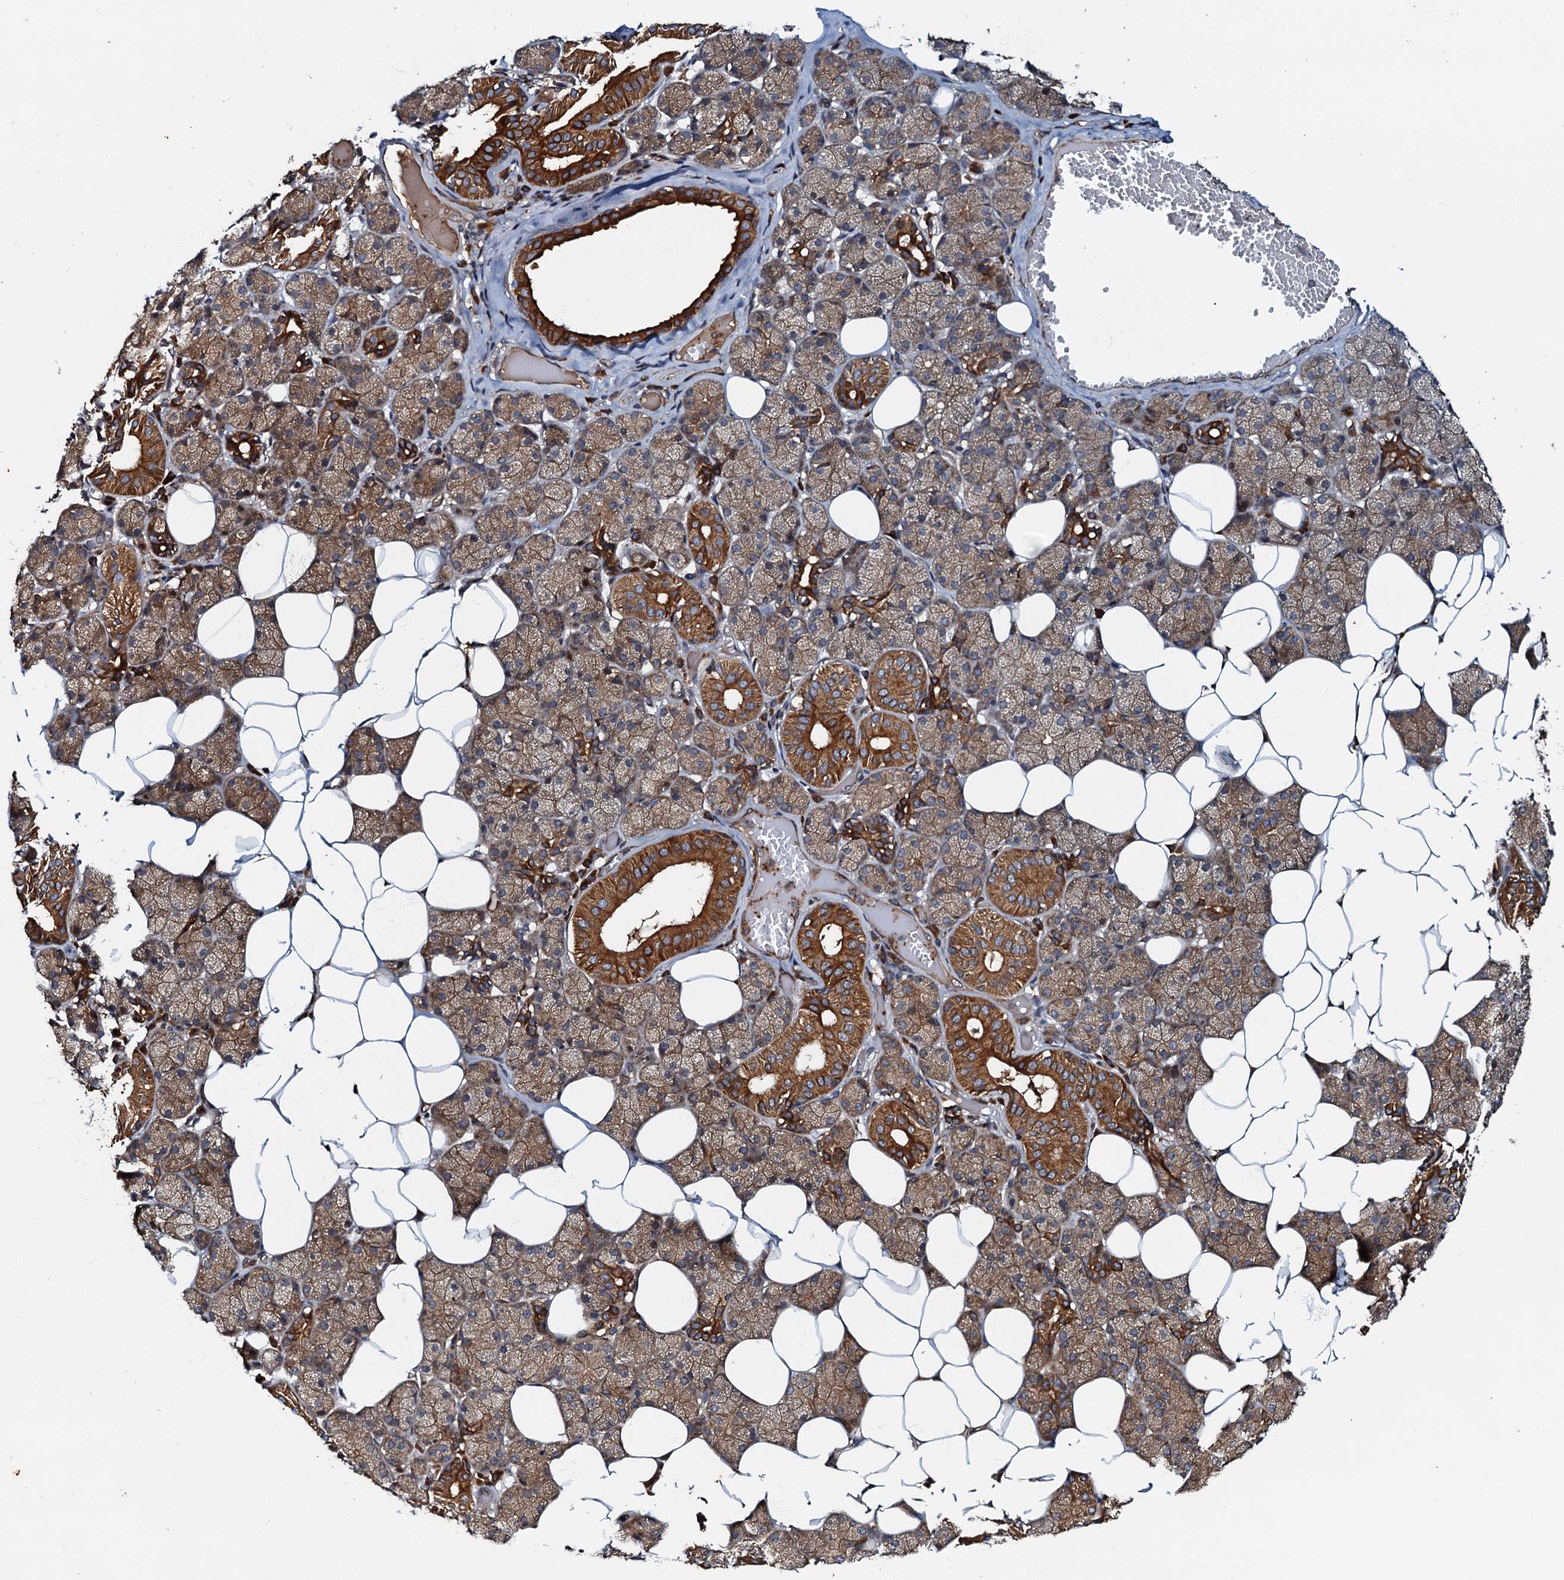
{"staining": {"intensity": "strong", "quantity": "25%-75%", "location": "cytoplasmic/membranous"}, "tissue": "salivary gland", "cell_type": "Glandular cells", "image_type": "normal", "snomed": [{"axis": "morphology", "description": "Normal tissue, NOS"}, {"axis": "topography", "description": "Salivary gland"}], "caption": "IHC staining of unremarkable salivary gland, which exhibits high levels of strong cytoplasmic/membranous staining in about 25%-75% of glandular cells indicating strong cytoplasmic/membranous protein positivity. The staining was performed using DAB (brown) for protein detection and nuclei were counterstained in hematoxylin (blue).", "gene": "BLOC1S6", "patient": {"sex": "female", "age": 33}}